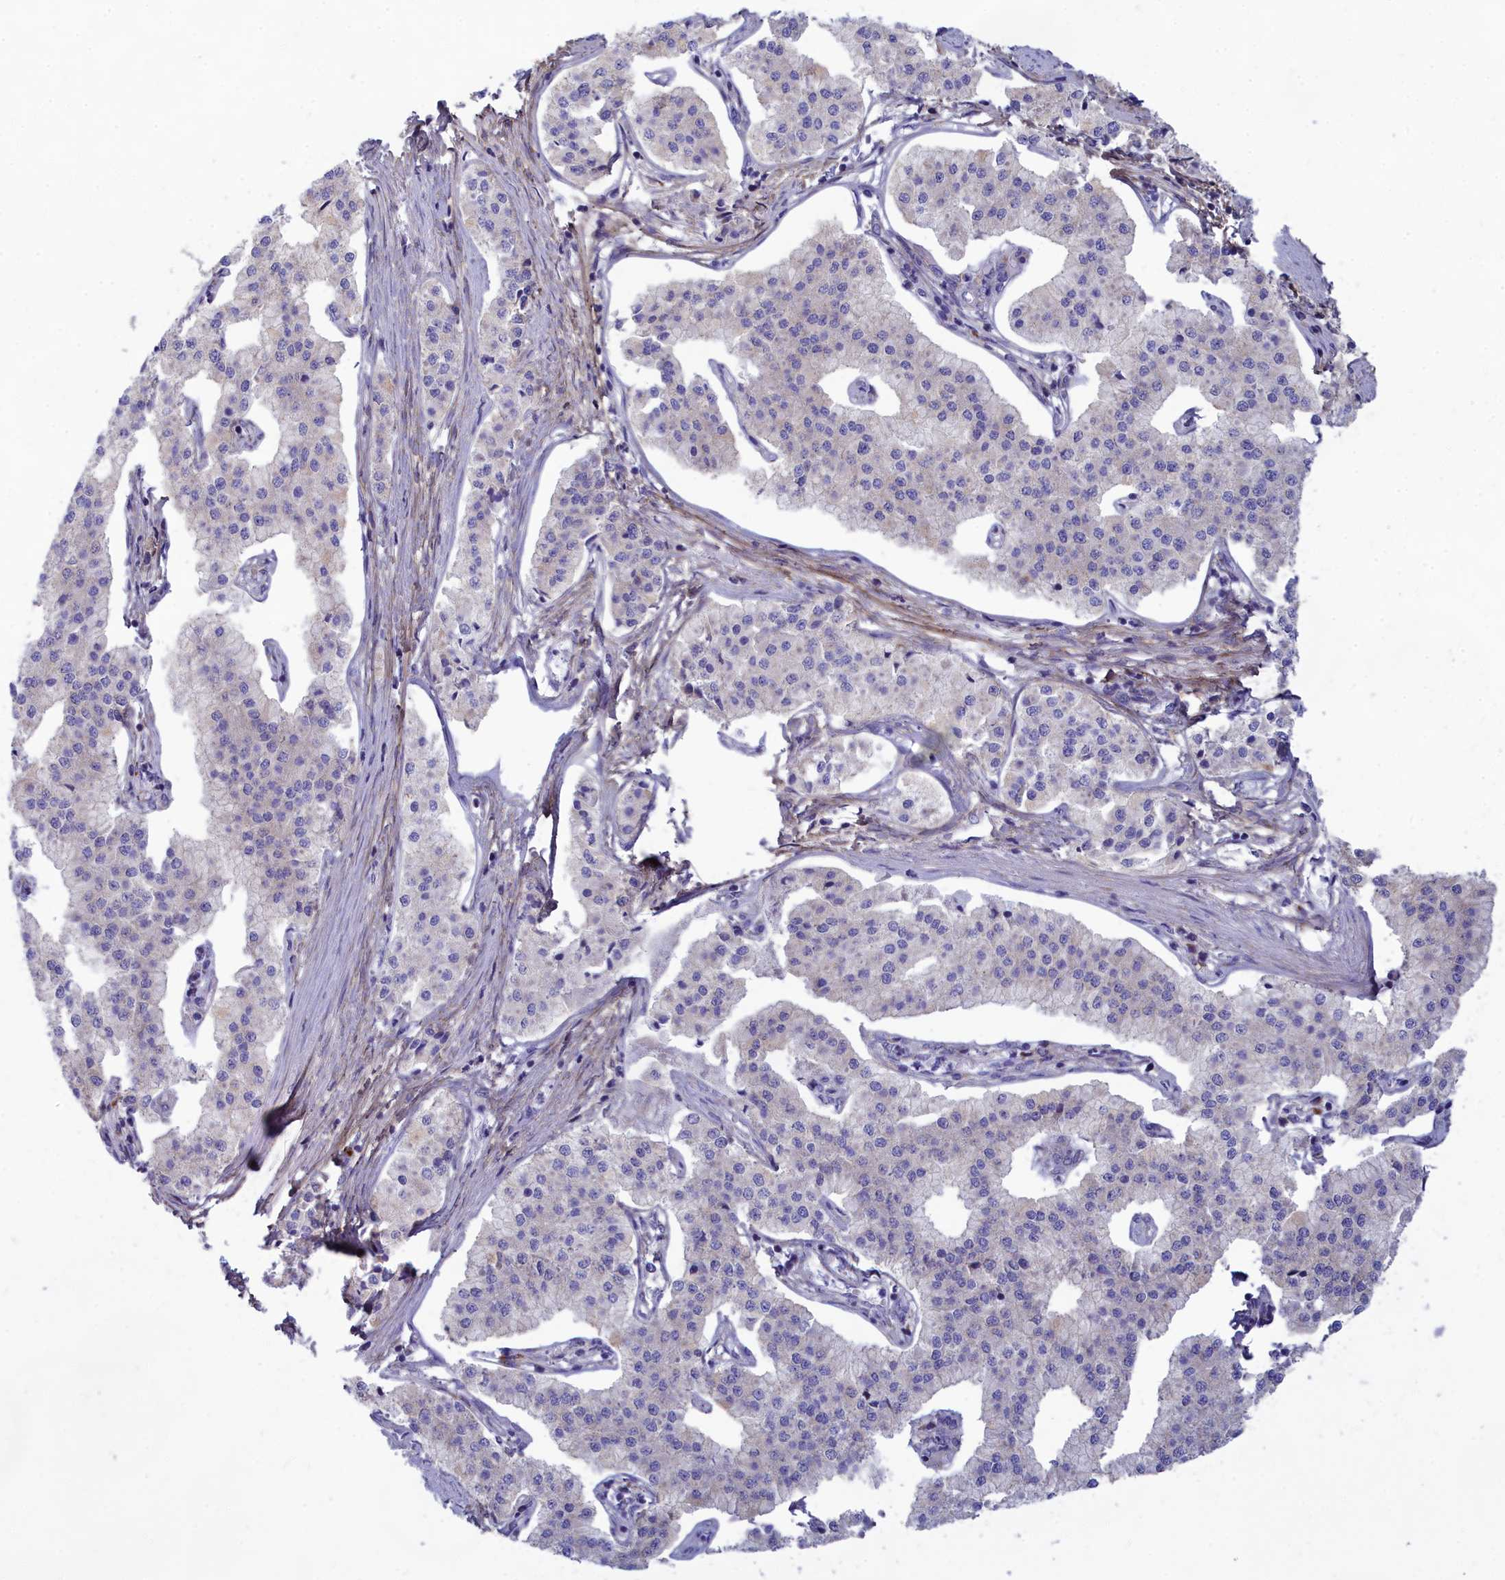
{"staining": {"intensity": "negative", "quantity": "none", "location": "none"}, "tissue": "pancreatic cancer", "cell_type": "Tumor cells", "image_type": "cancer", "snomed": [{"axis": "morphology", "description": "Adenocarcinoma, NOS"}, {"axis": "topography", "description": "Pancreas"}], "caption": "This image is of pancreatic cancer stained with immunohistochemistry (IHC) to label a protein in brown with the nuclei are counter-stained blue. There is no expression in tumor cells.", "gene": "TMEM30B", "patient": {"sex": "female", "age": 50}}